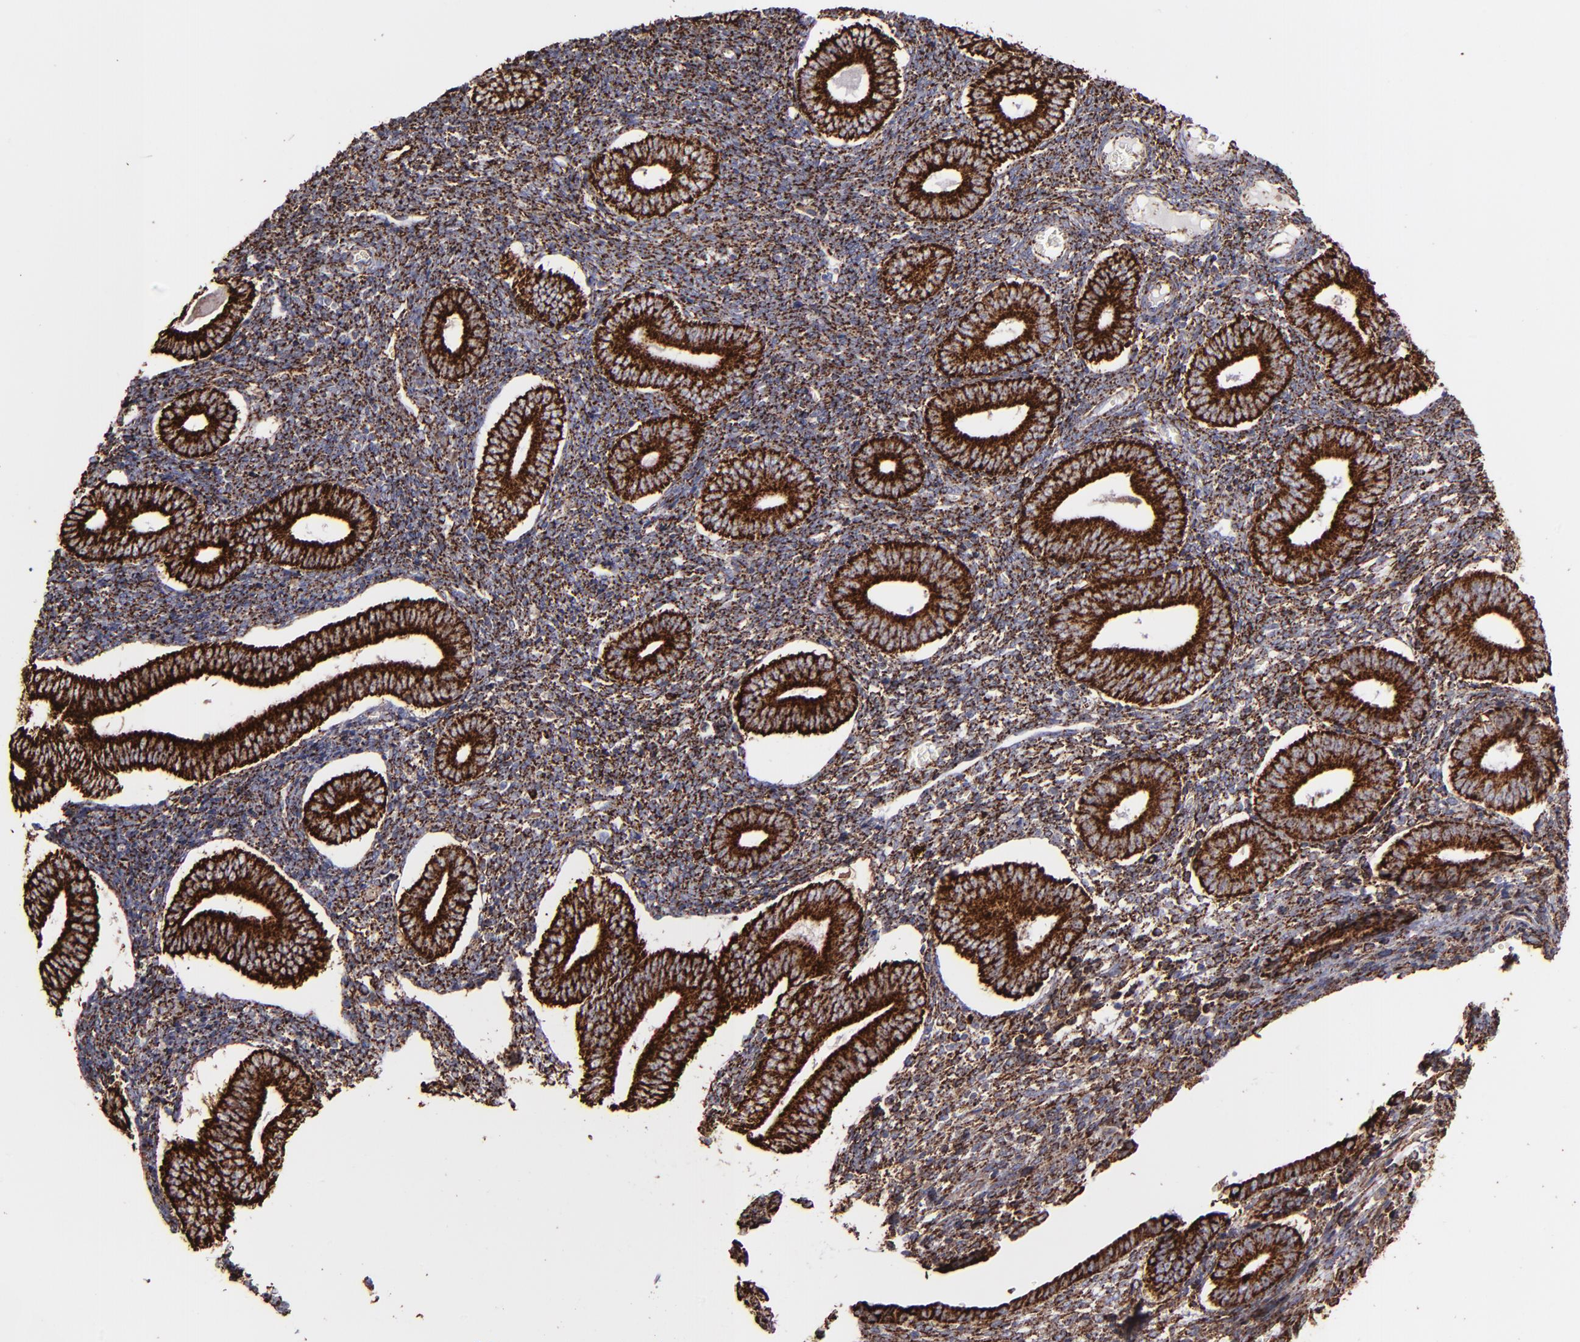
{"staining": {"intensity": "moderate", "quantity": ">75%", "location": "cytoplasmic/membranous"}, "tissue": "endometrium", "cell_type": "Cells in endometrial stroma", "image_type": "normal", "snomed": [{"axis": "morphology", "description": "Normal tissue, NOS"}, {"axis": "topography", "description": "Uterus"}, {"axis": "topography", "description": "Endometrium"}], "caption": "Moderate cytoplasmic/membranous expression for a protein is appreciated in about >75% of cells in endometrial stroma of normal endometrium using immunohistochemistry.", "gene": "MAOB", "patient": {"sex": "female", "age": 33}}